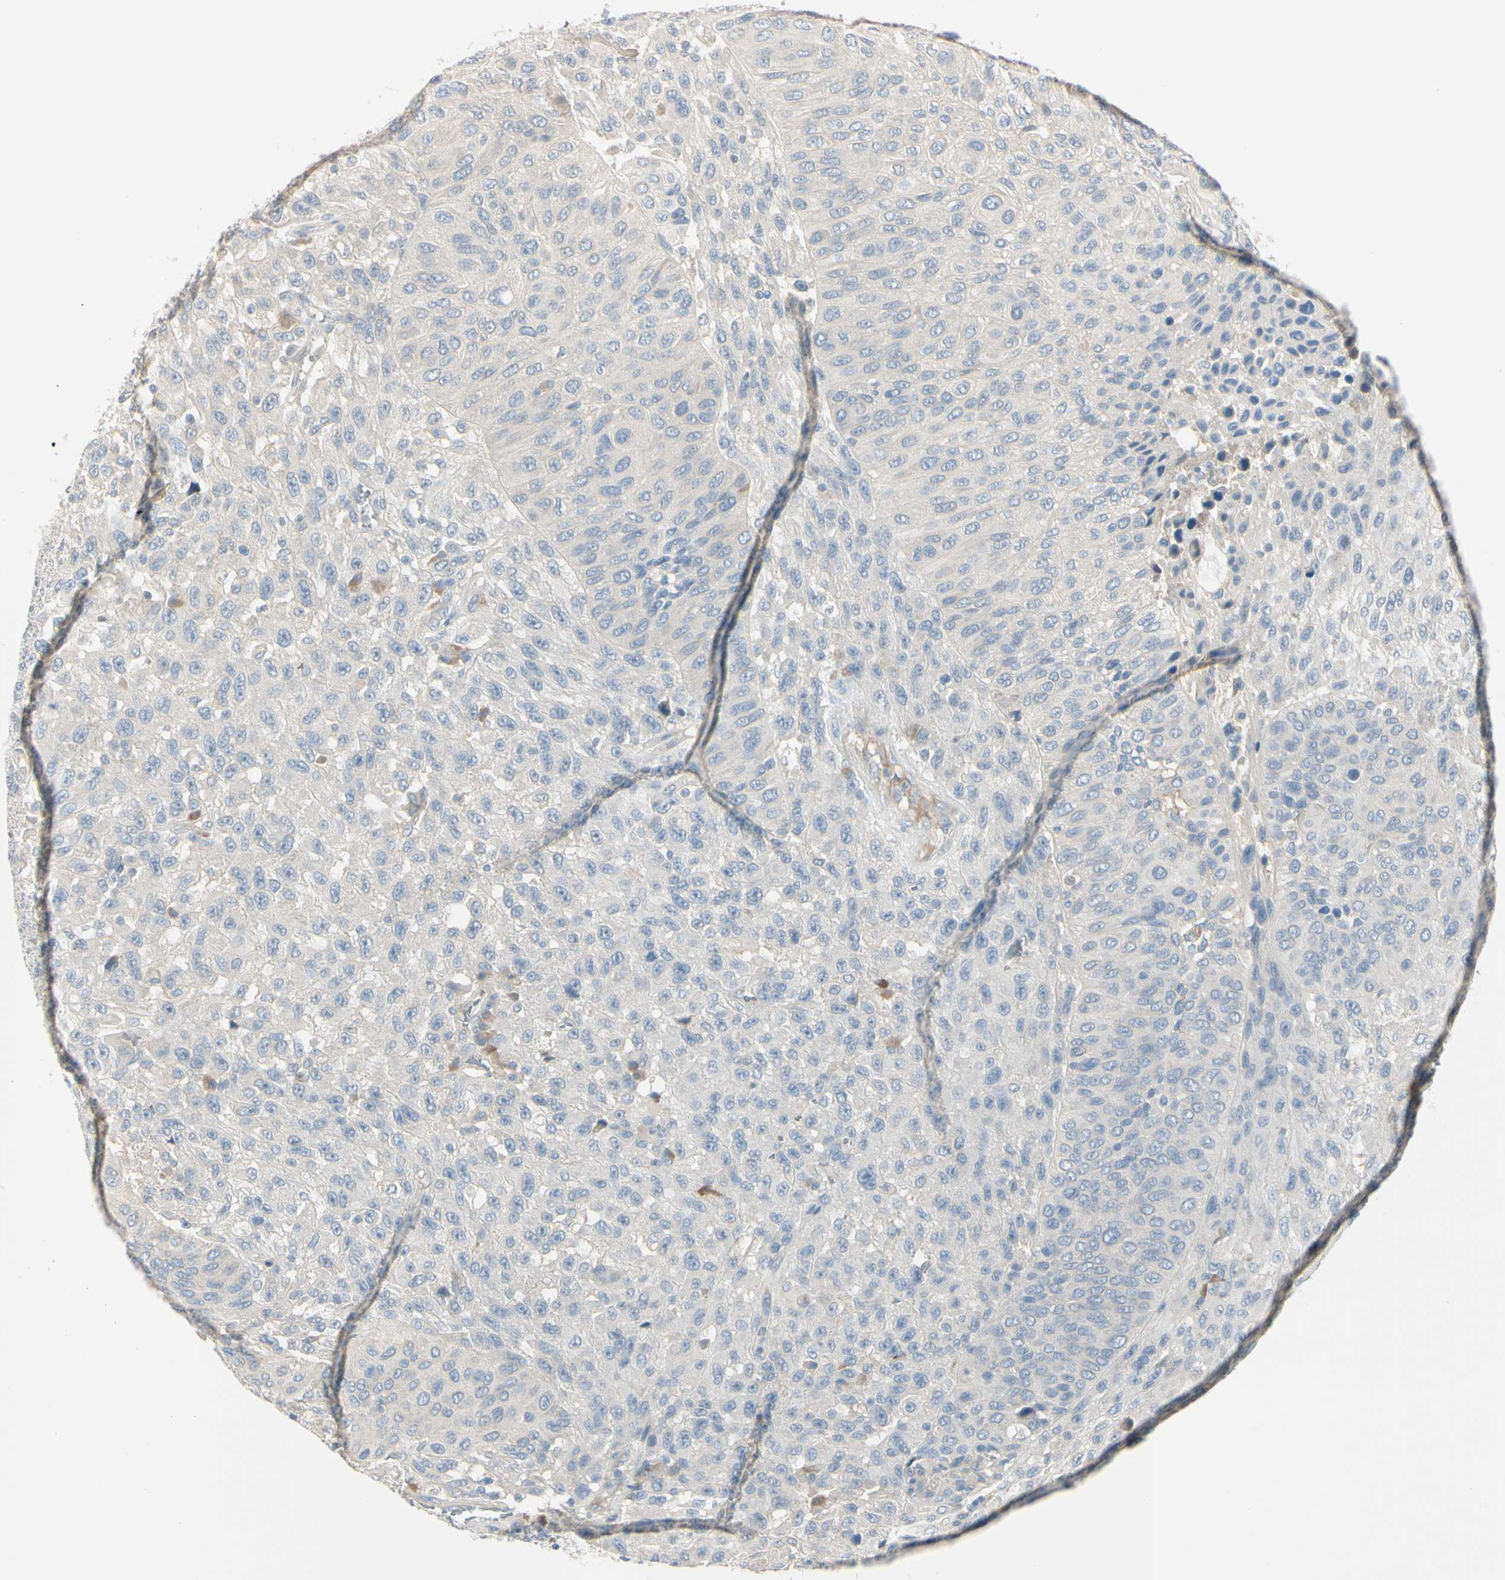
{"staining": {"intensity": "negative", "quantity": "none", "location": "none"}, "tissue": "urothelial cancer", "cell_type": "Tumor cells", "image_type": "cancer", "snomed": [{"axis": "morphology", "description": "Urothelial carcinoma, High grade"}, {"axis": "topography", "description": "Urinary bladder"}], "caption": "This is an IHC photomicrograph of human high-grade urothelial carcinoma. There is no staining in tumor cells.", "gene": "AATK", "patient": {"sex": "male", "age": 66}}